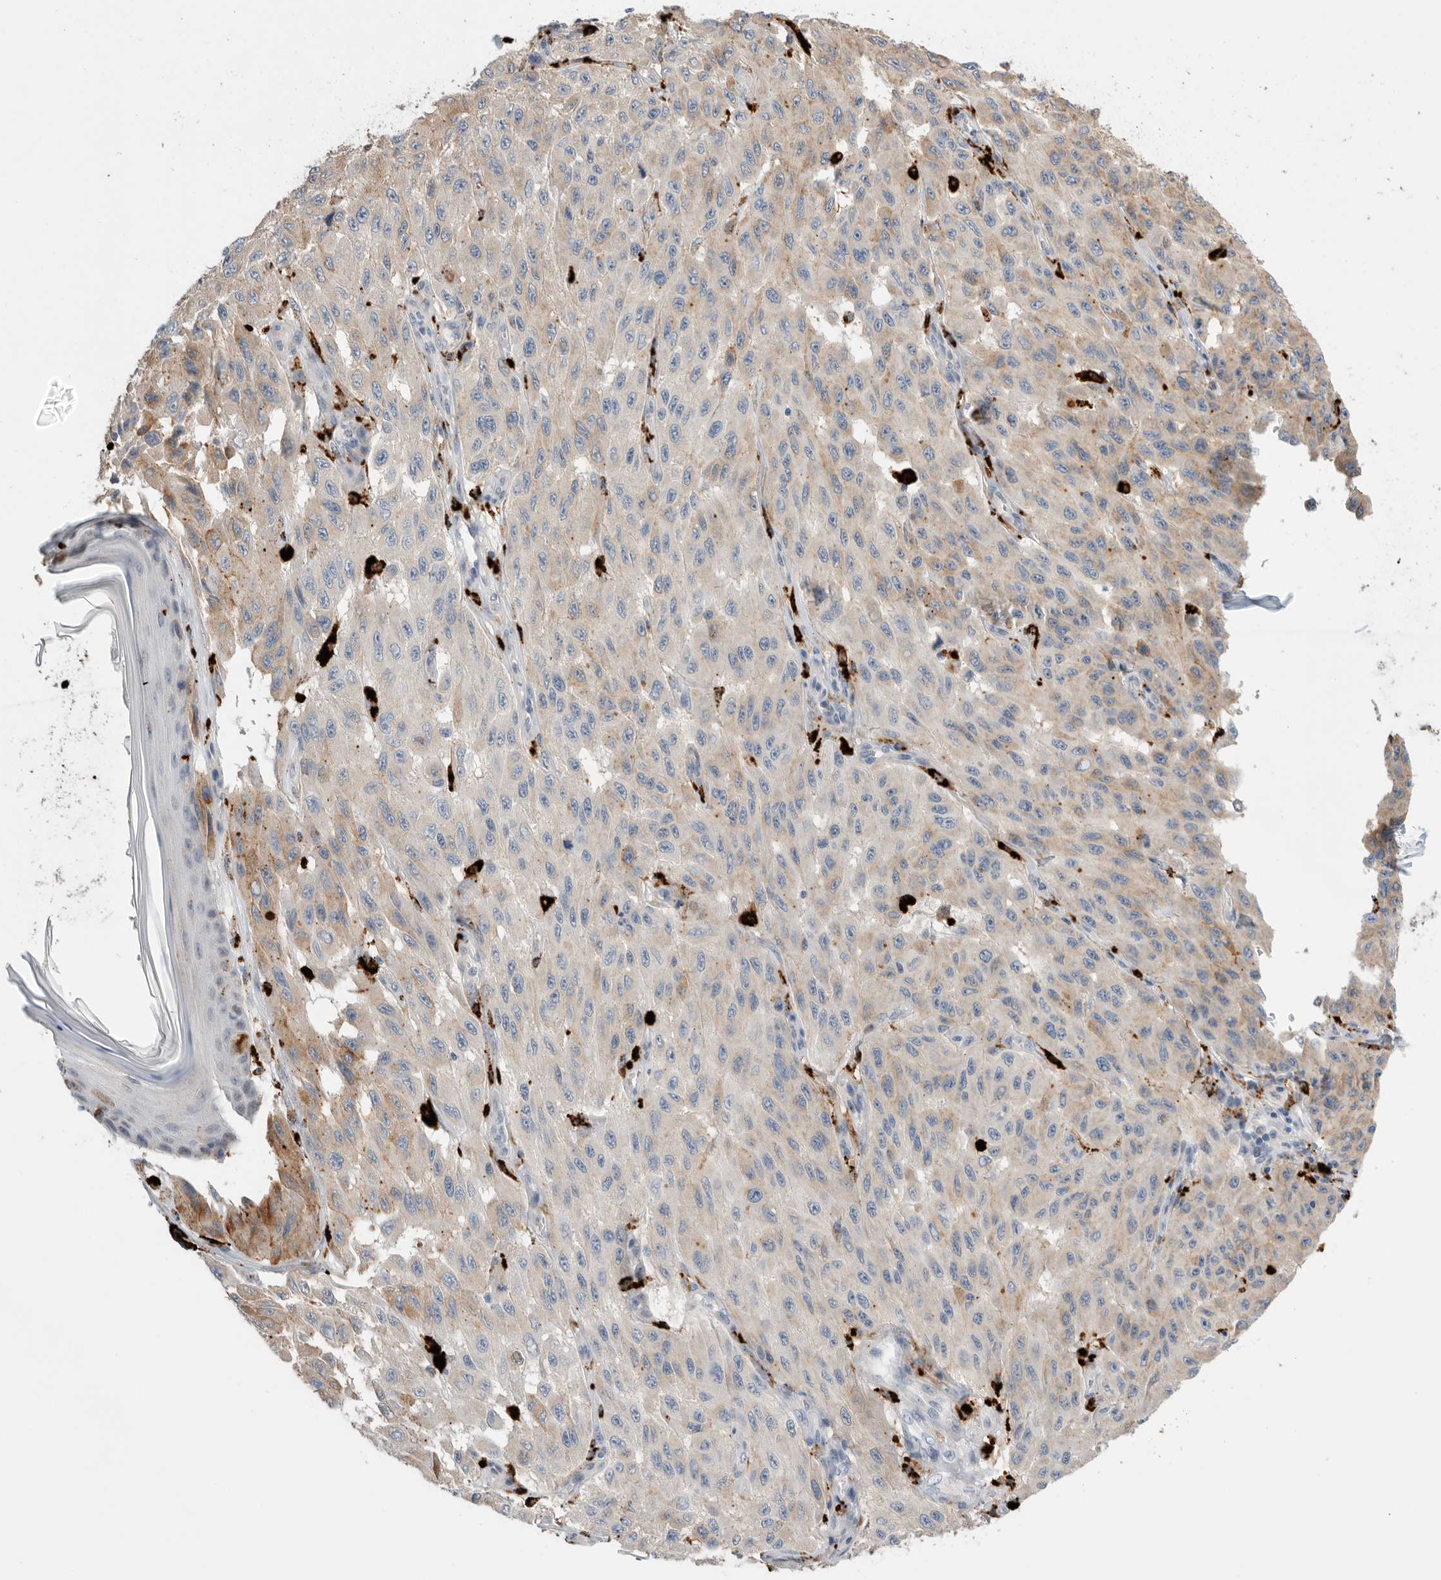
{"staining": {"intensity": "weak", "quantity": "25%-75%", "location": "cytoplasmic/membranous"}, "tissue": "melanoma", "cell_type": "Tumor cells", "image_type": "cancer", "snomed": [{"axis": "morphology", "description": "Malignant melanoma, NOS"}, {"axis": "topography", "description": "Skin"}], "caption": "About 25%-75% of tumor cells in melanoma exhibit weak cytoplasmic/membranous protein expression as visualized by brown immunohistochemical staining.", "gene": "GGH", "patient": {"sex": "male", "age": 30}}